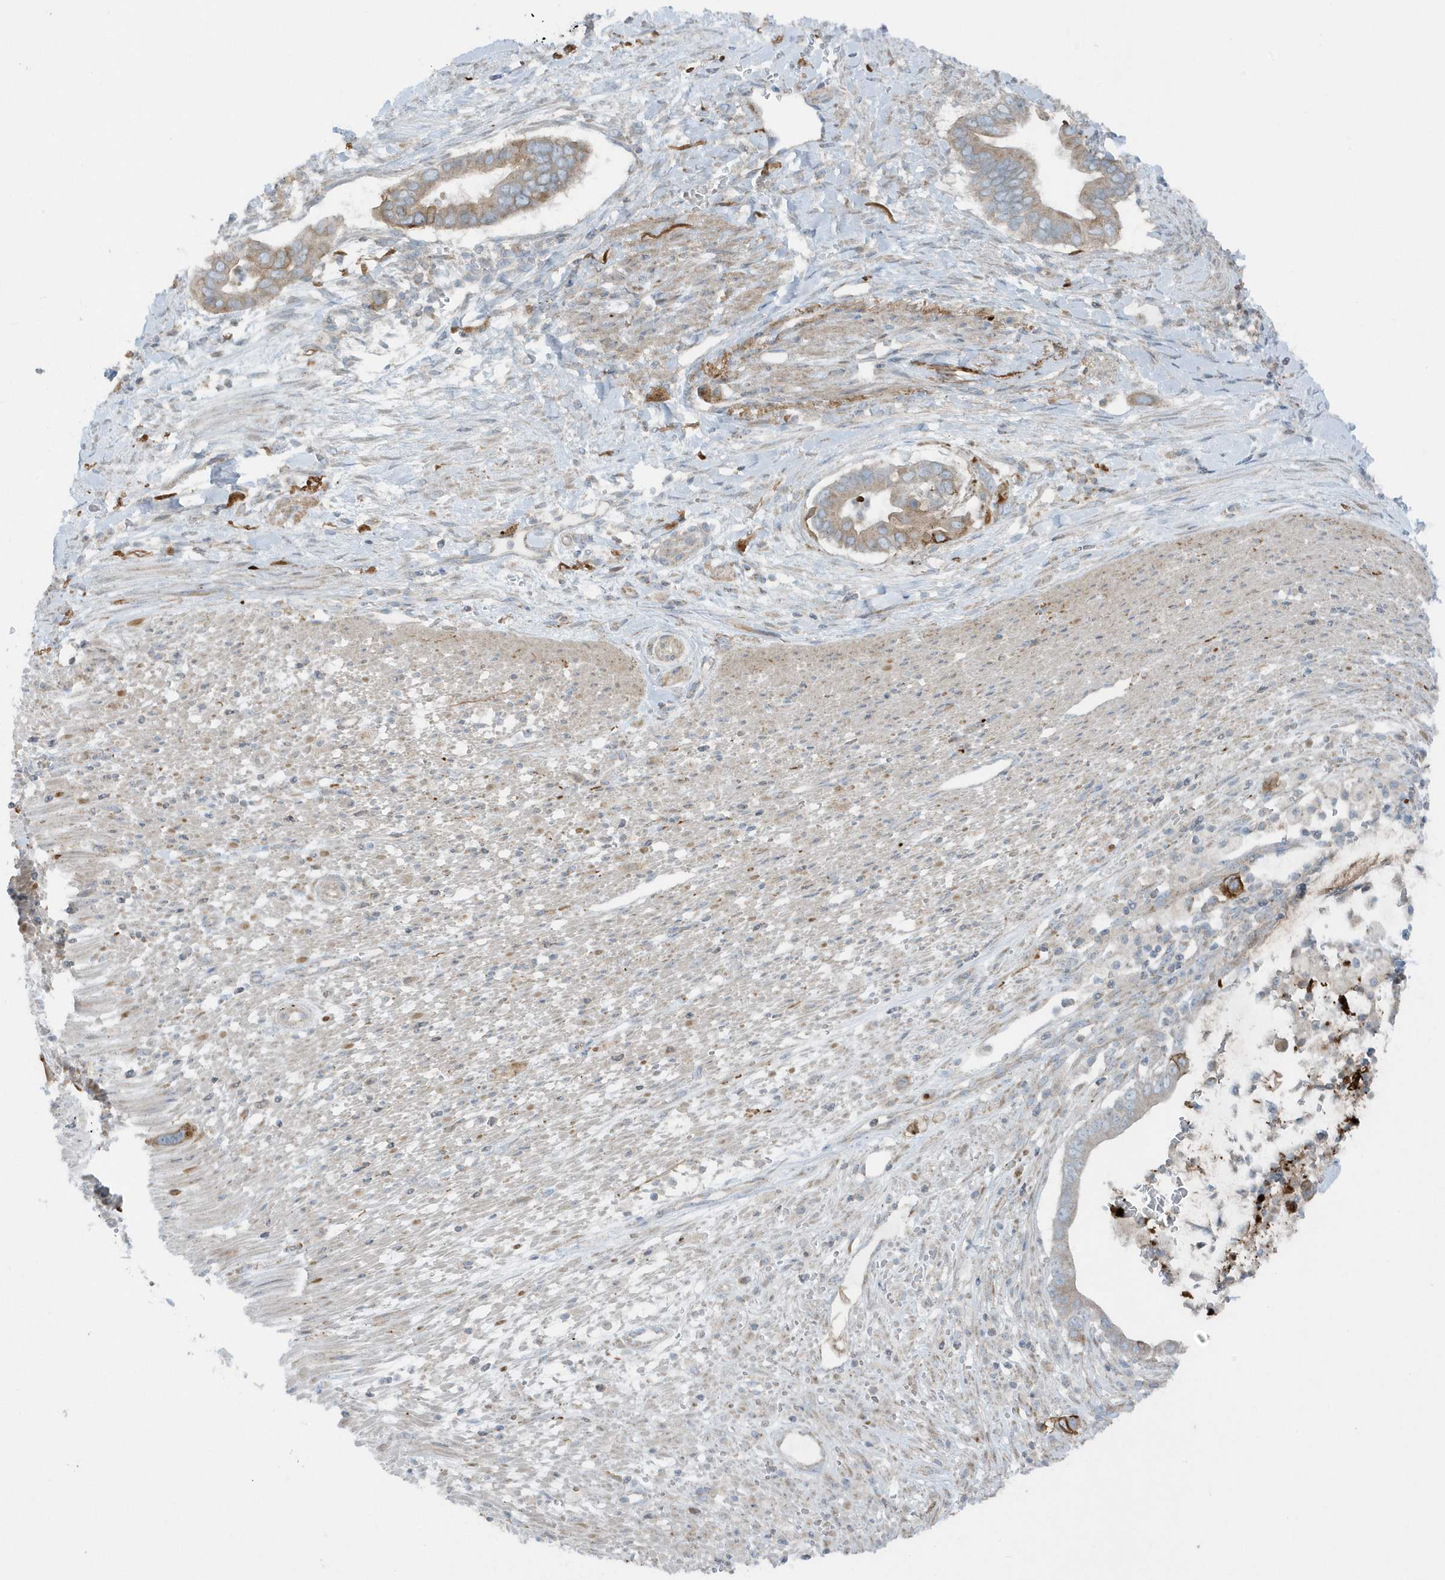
{"staining": {"intensity": "weak", "quantity": "25%-75%", "location": "cytoplasmic/membranous"}, "tissue": "pancreatic cancer", "cell_type": "Tumor cells", "image_type": "cancer", "snomed": [{"axis": "morphology", "description": "Adenocarcinoma, NOS"}, {"axis": "topography", "description": "Pancreas"}], "caption": "Pancreatic cancer (adenocarcinoma) stained with a brown dye shows weak cytoplasmic/membranous positive staining in approximately 25%-75% of tumor cells.", "gene": "SLC38A2", "patient": {"sex": "male", "age": 68}}